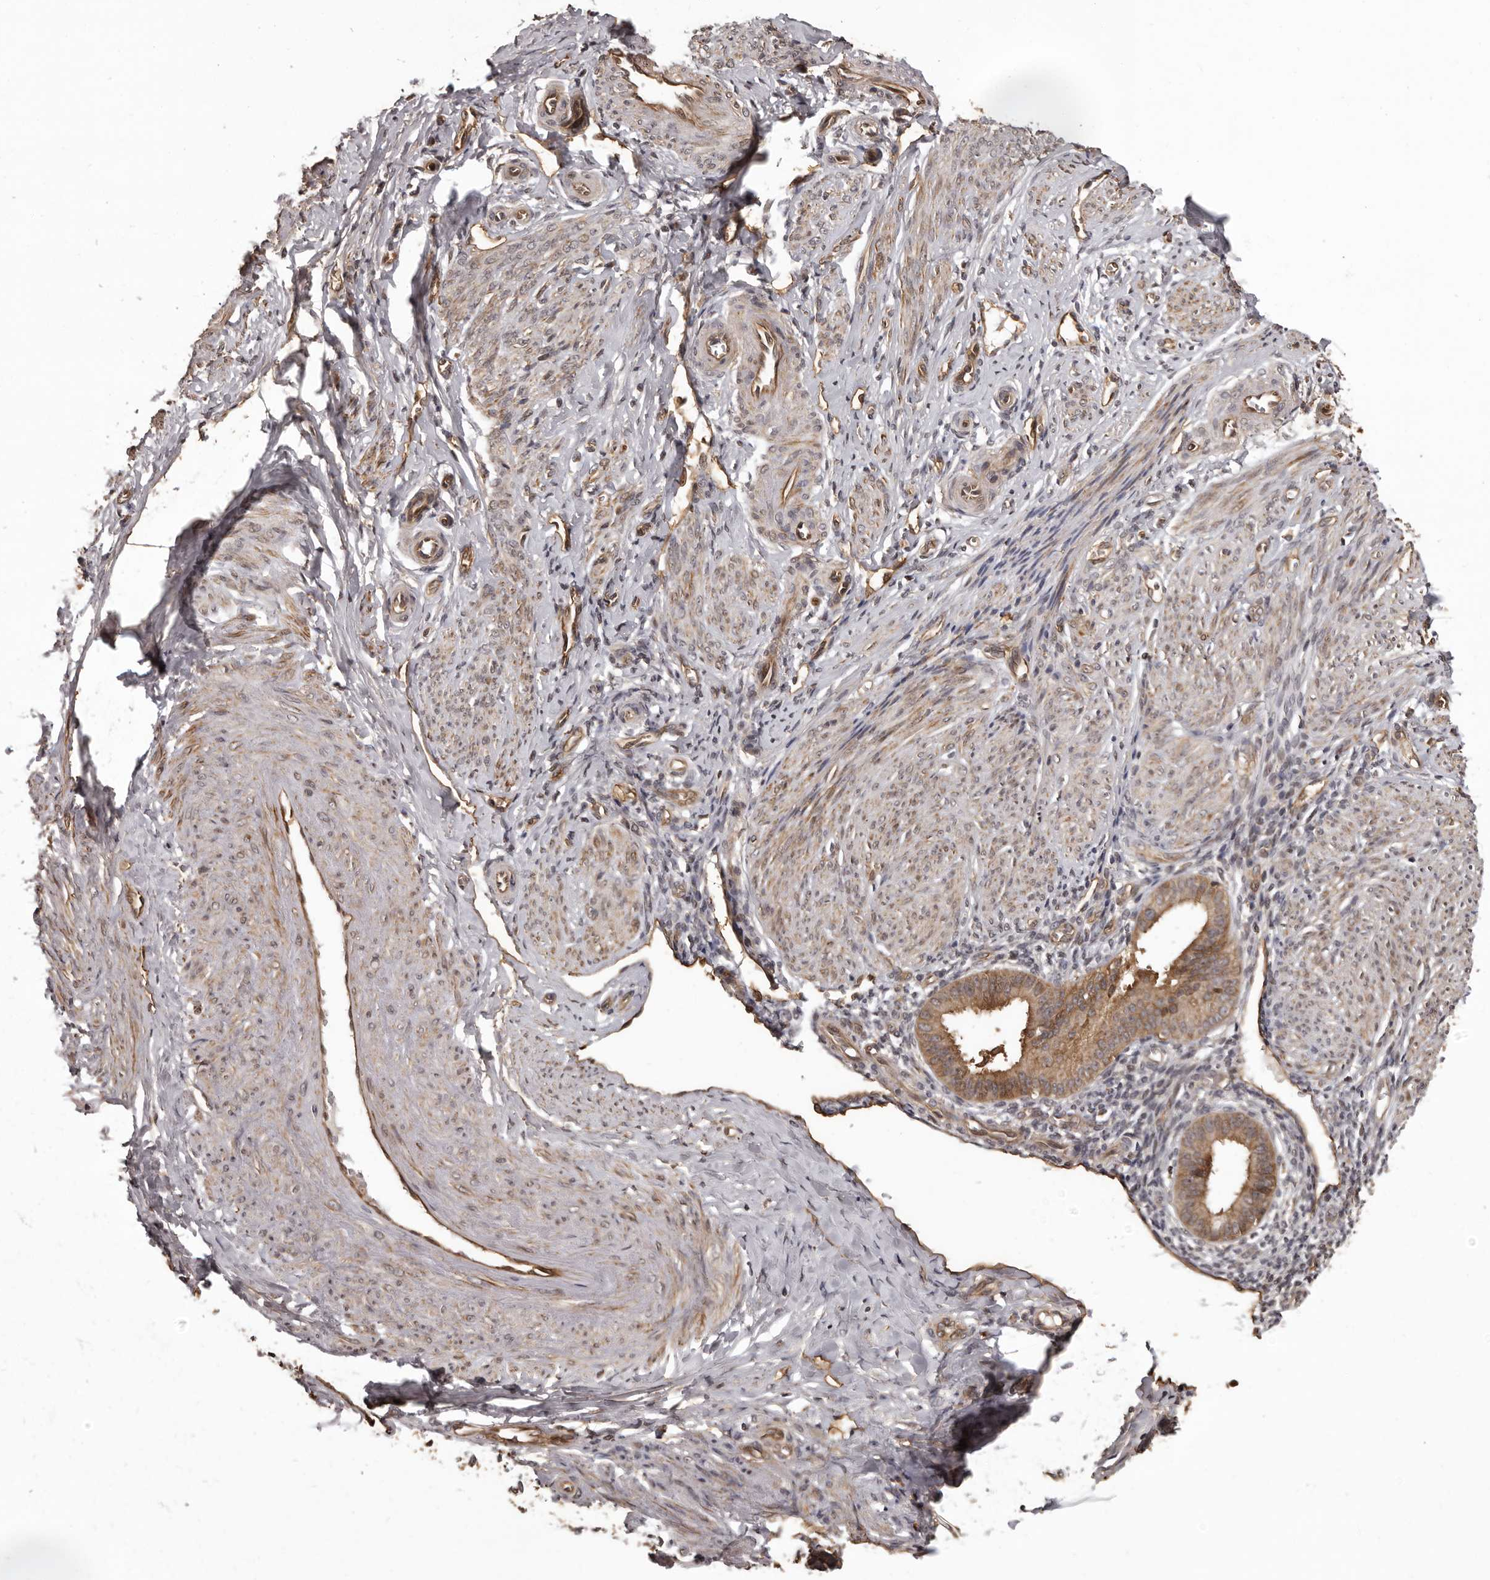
{"staining": {"intensity": "negative", "quantity": "none", "location": "none"}, "tissue": "endometrium", "cell_type": "Cells in endometrial stroma", "image_type": "normal", "snomed": [{"axis": "morphology", "description": "Normal tissue, NOS"}, {"axis": "topography", "description": "Uterus"}, {"axis": "topography", "description": "Endometrium"}], "caption": "Cells in endometrial stroma show no significant expression in unremarkable endometrium. (DAB (3,3'-diaminobenzidine) immunohistochemistry, high magnification).", "gene": "SLITRK6", "patient": {"sex": "female", "age": 48}}